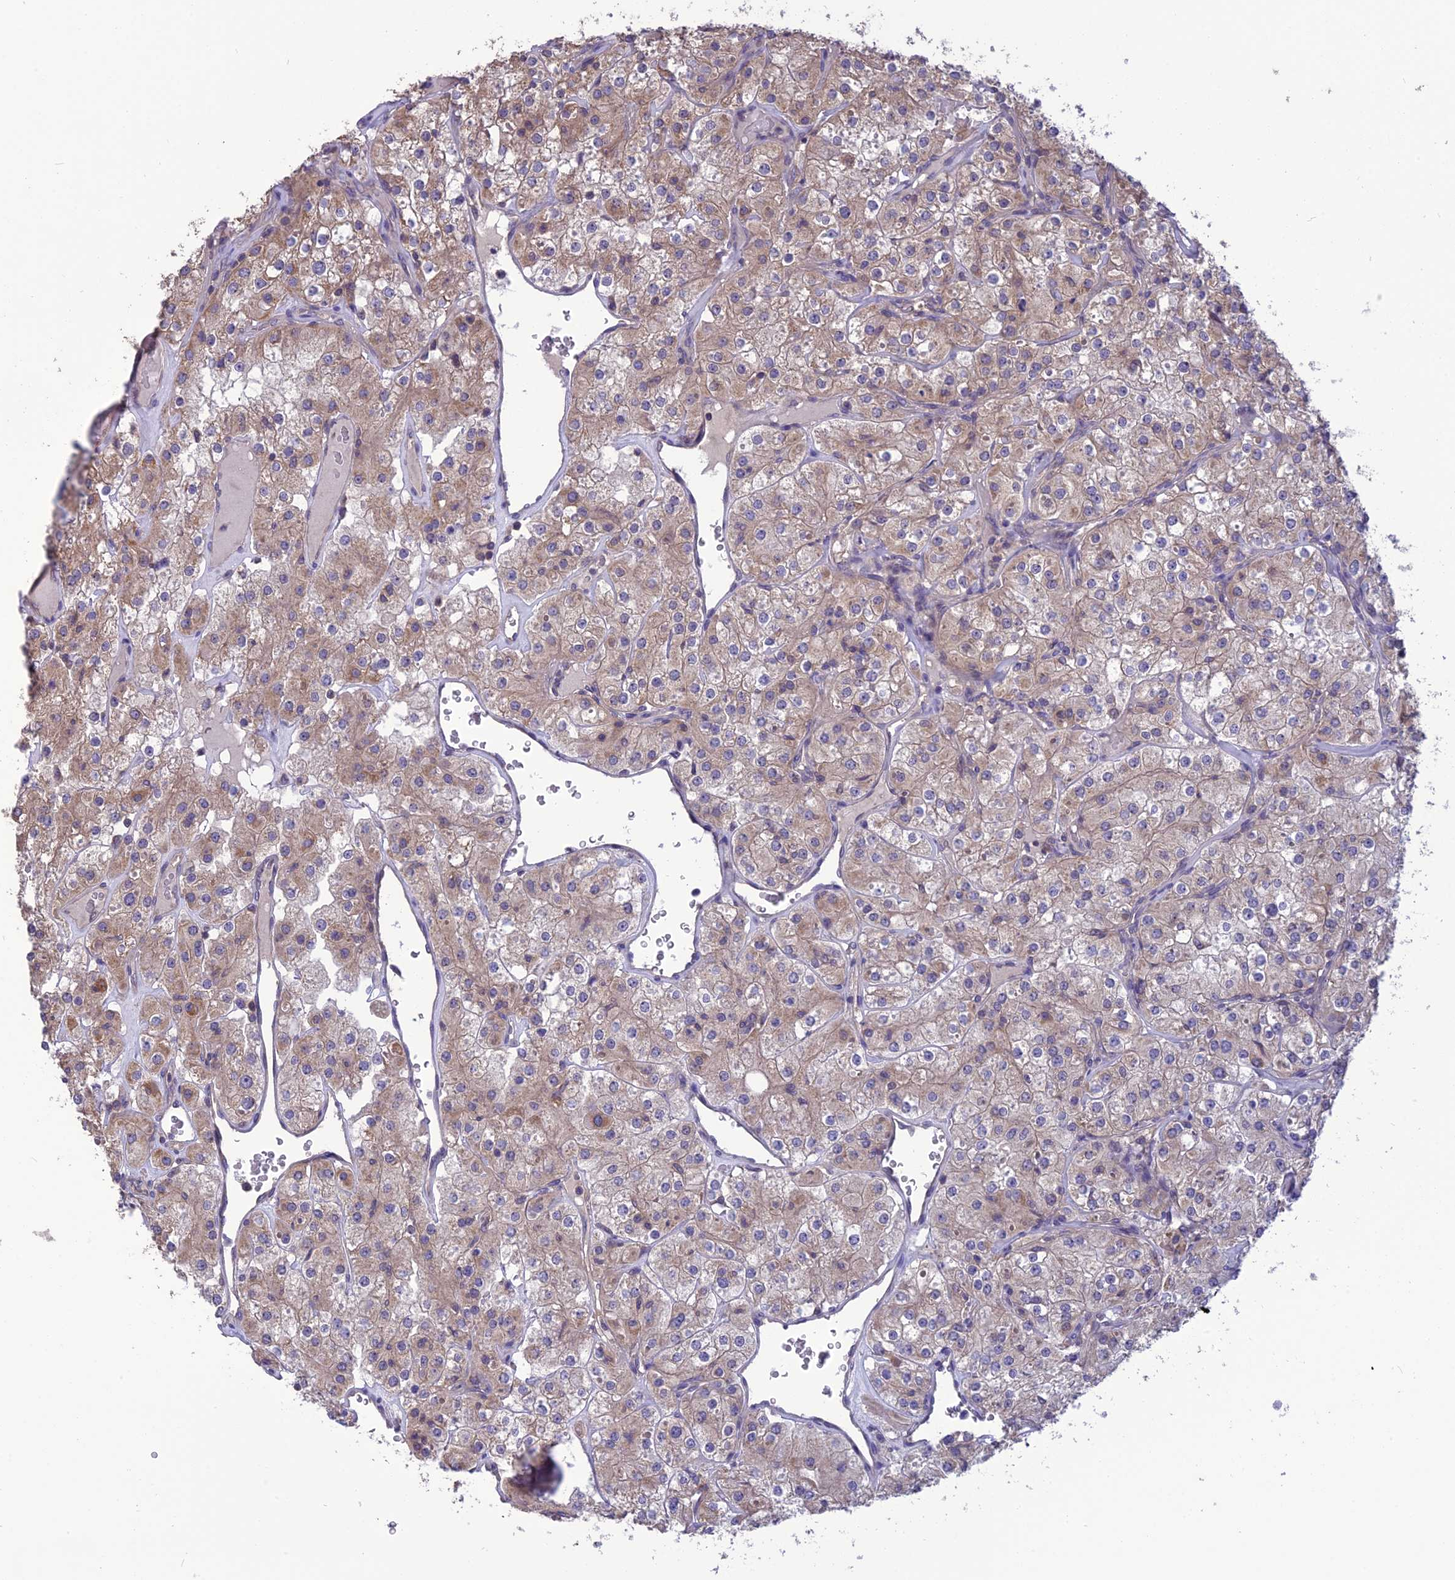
{"staining": {"intensity": "weak", "quantity": ">75%", "location": "cytoplasmic/membranous"}, "tissue": "renal cancer", "cell_type": "Tumor cells", "image_type": "cancer", "snomed": [{"axis": "morphology", "description": "Adenocarcinoma, NOS"}, {"axis": "topography", "description": "Kidney"}], "caption": "Protein expression analysis of human renal adenocarcinoma reveals weak cytoplasmic/membranous positivity in about >75% of tumor cells.", "gene": "PSMF1", "patient": {"sex": "male", "age": 77}}